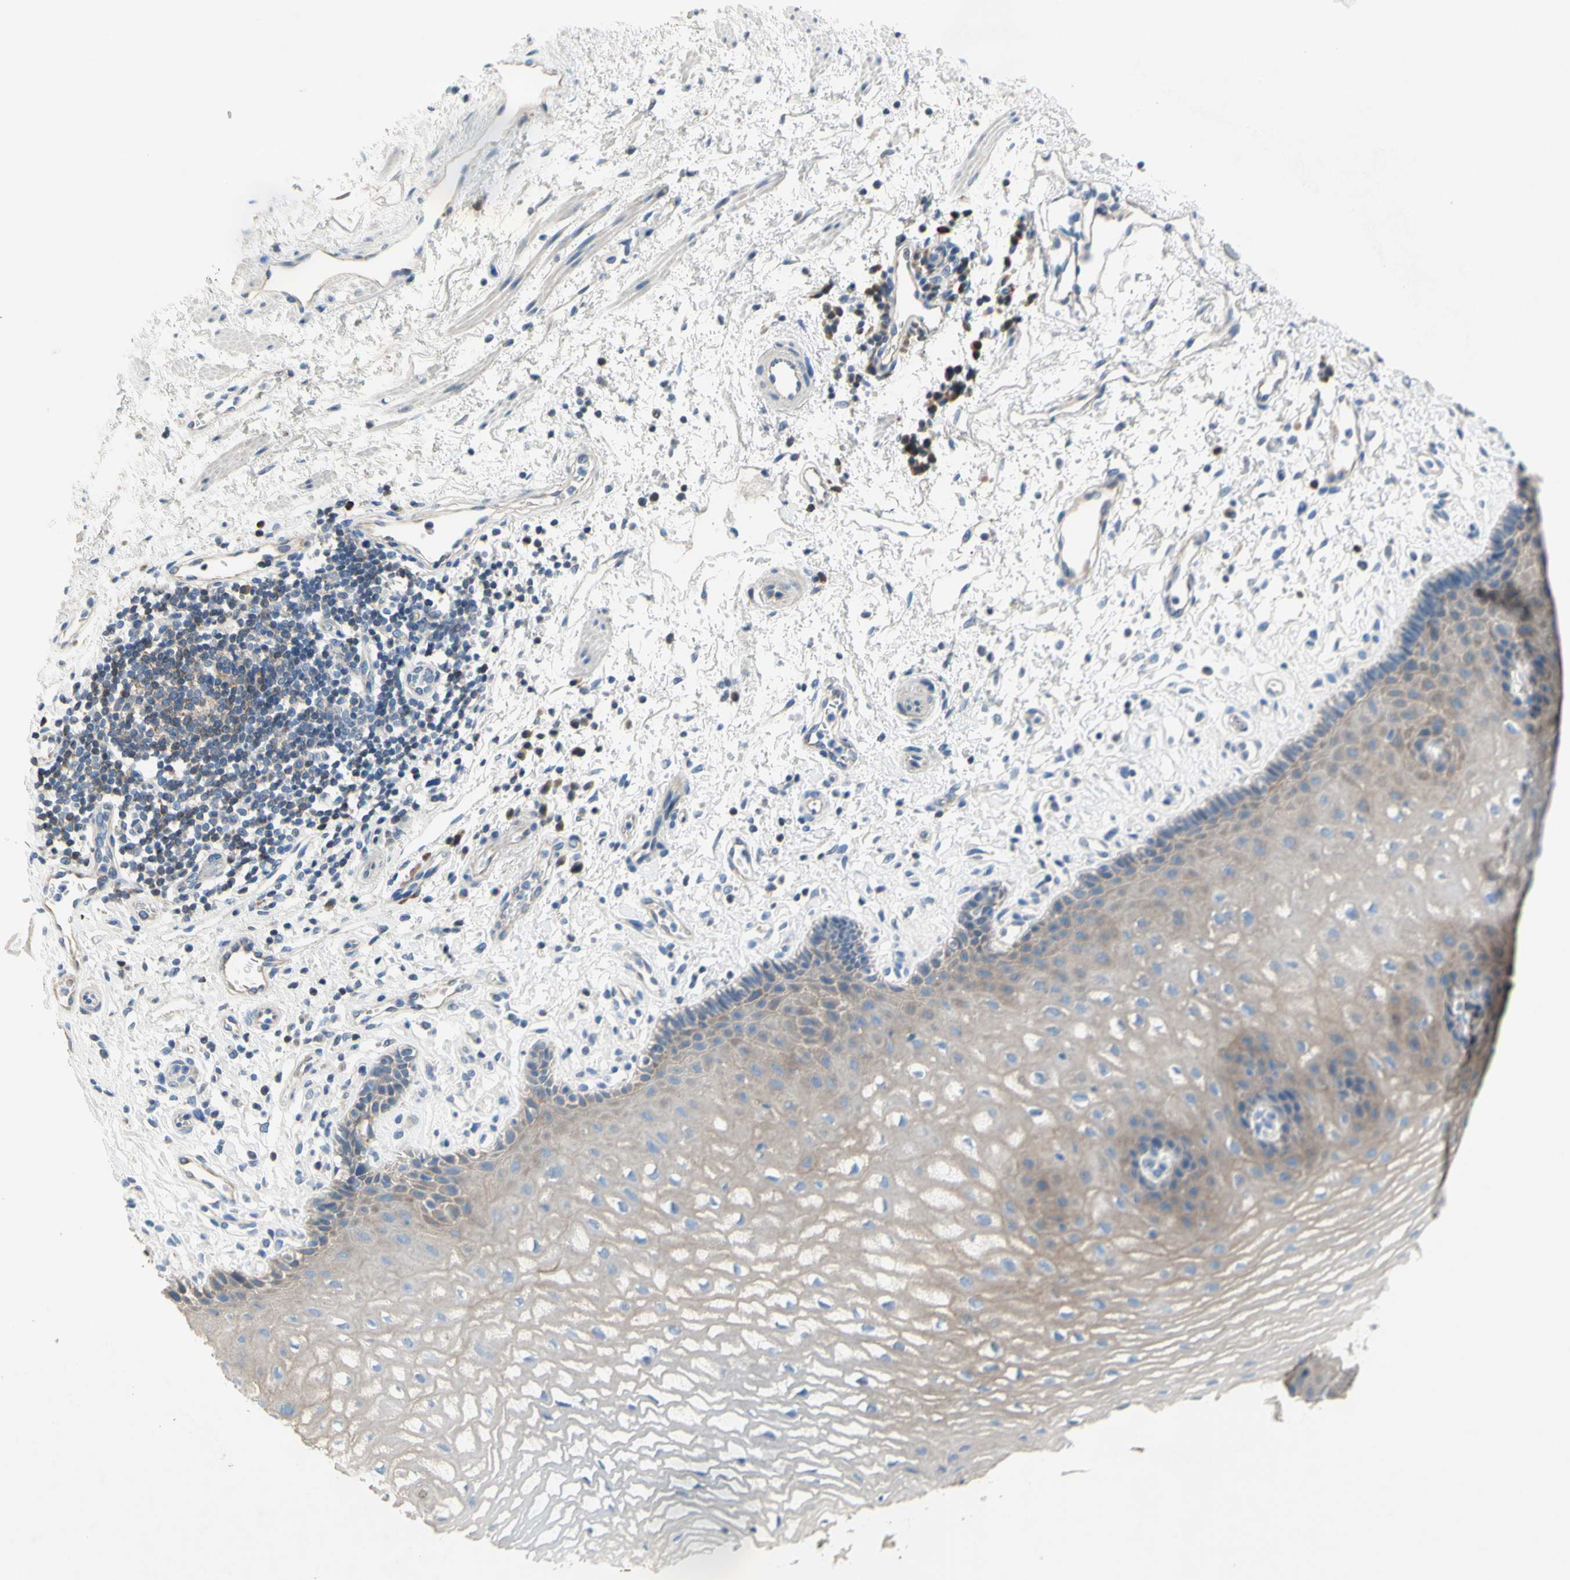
{"staining": {"intensity": "weak", "quantity": "25%-75%", "location": "cytoplasmic/membranous"}, "tissue": "esophagus", "cell_type": "Squamous epithelial cells", "image_type": "normal", "snomed": [{"axis": "morphology", "description": "Normal tissue, NOS"}, {"axis": "topography", "description": "Esophagus"}], "caption": "IHC (DAB (3,3'-diaminobenzidine)) staining of benign human esophagus shows weak cytoplasmic/membranous protein staining in about 25%-75% of squamous epithelial cells.", "gene": "MUC1", "patient": {"sex": "male", "age": 54}}